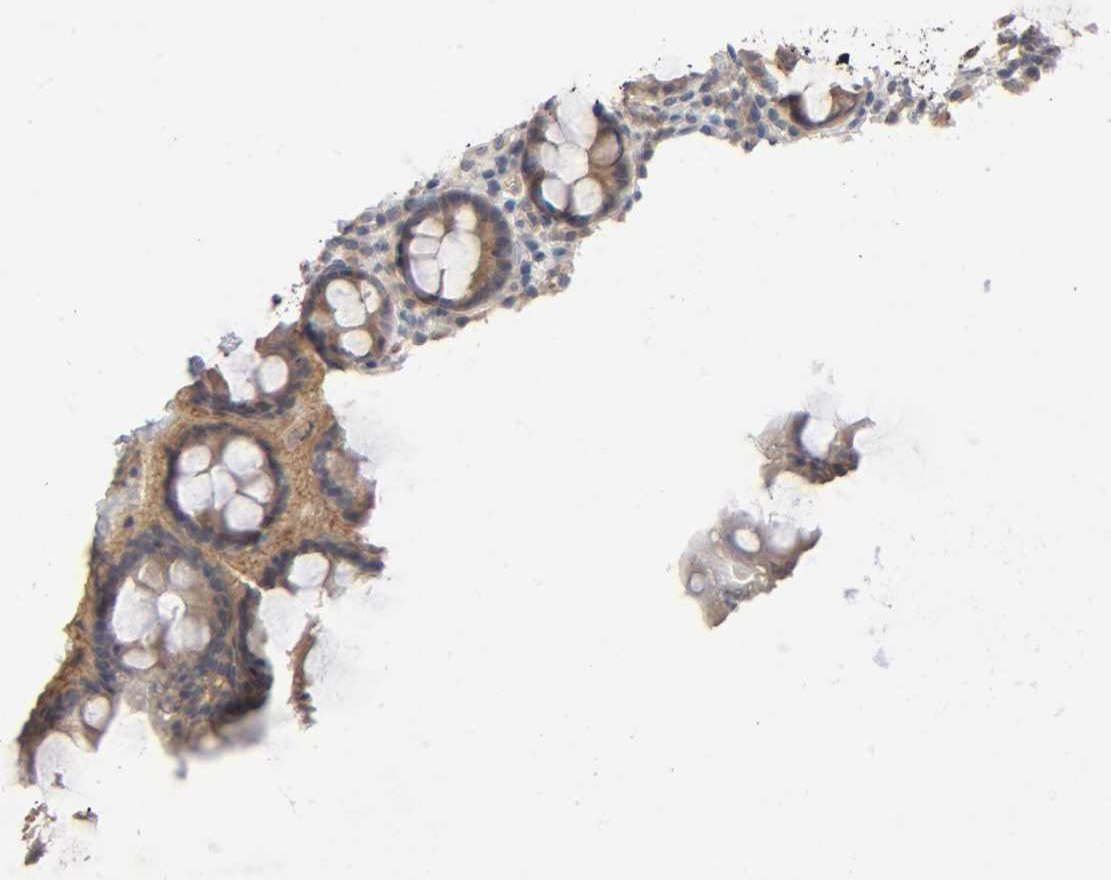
{"staining": {"intensity": "moderate", "quantity": ">75%", "location": "cytoplasmic/membranous"}, "tissue": "rectum", "cell_type": "Glandular cells", "image_type": "normal", "snomed": [{"axis": "morphology", "description": "Normal tissue, NOS"}, {"axis": "topography", "description": "Rectum"}], "caption": "DAB immunohistochemical staining of benign rectum demonstrates moderate cytoplasmic/membranous protein staining in about >75% of glandular cells. (IHC, brightfield microscopy, high magnification).", "gene": "CPB2", "patient": {"sex": "male", "age": 92}}